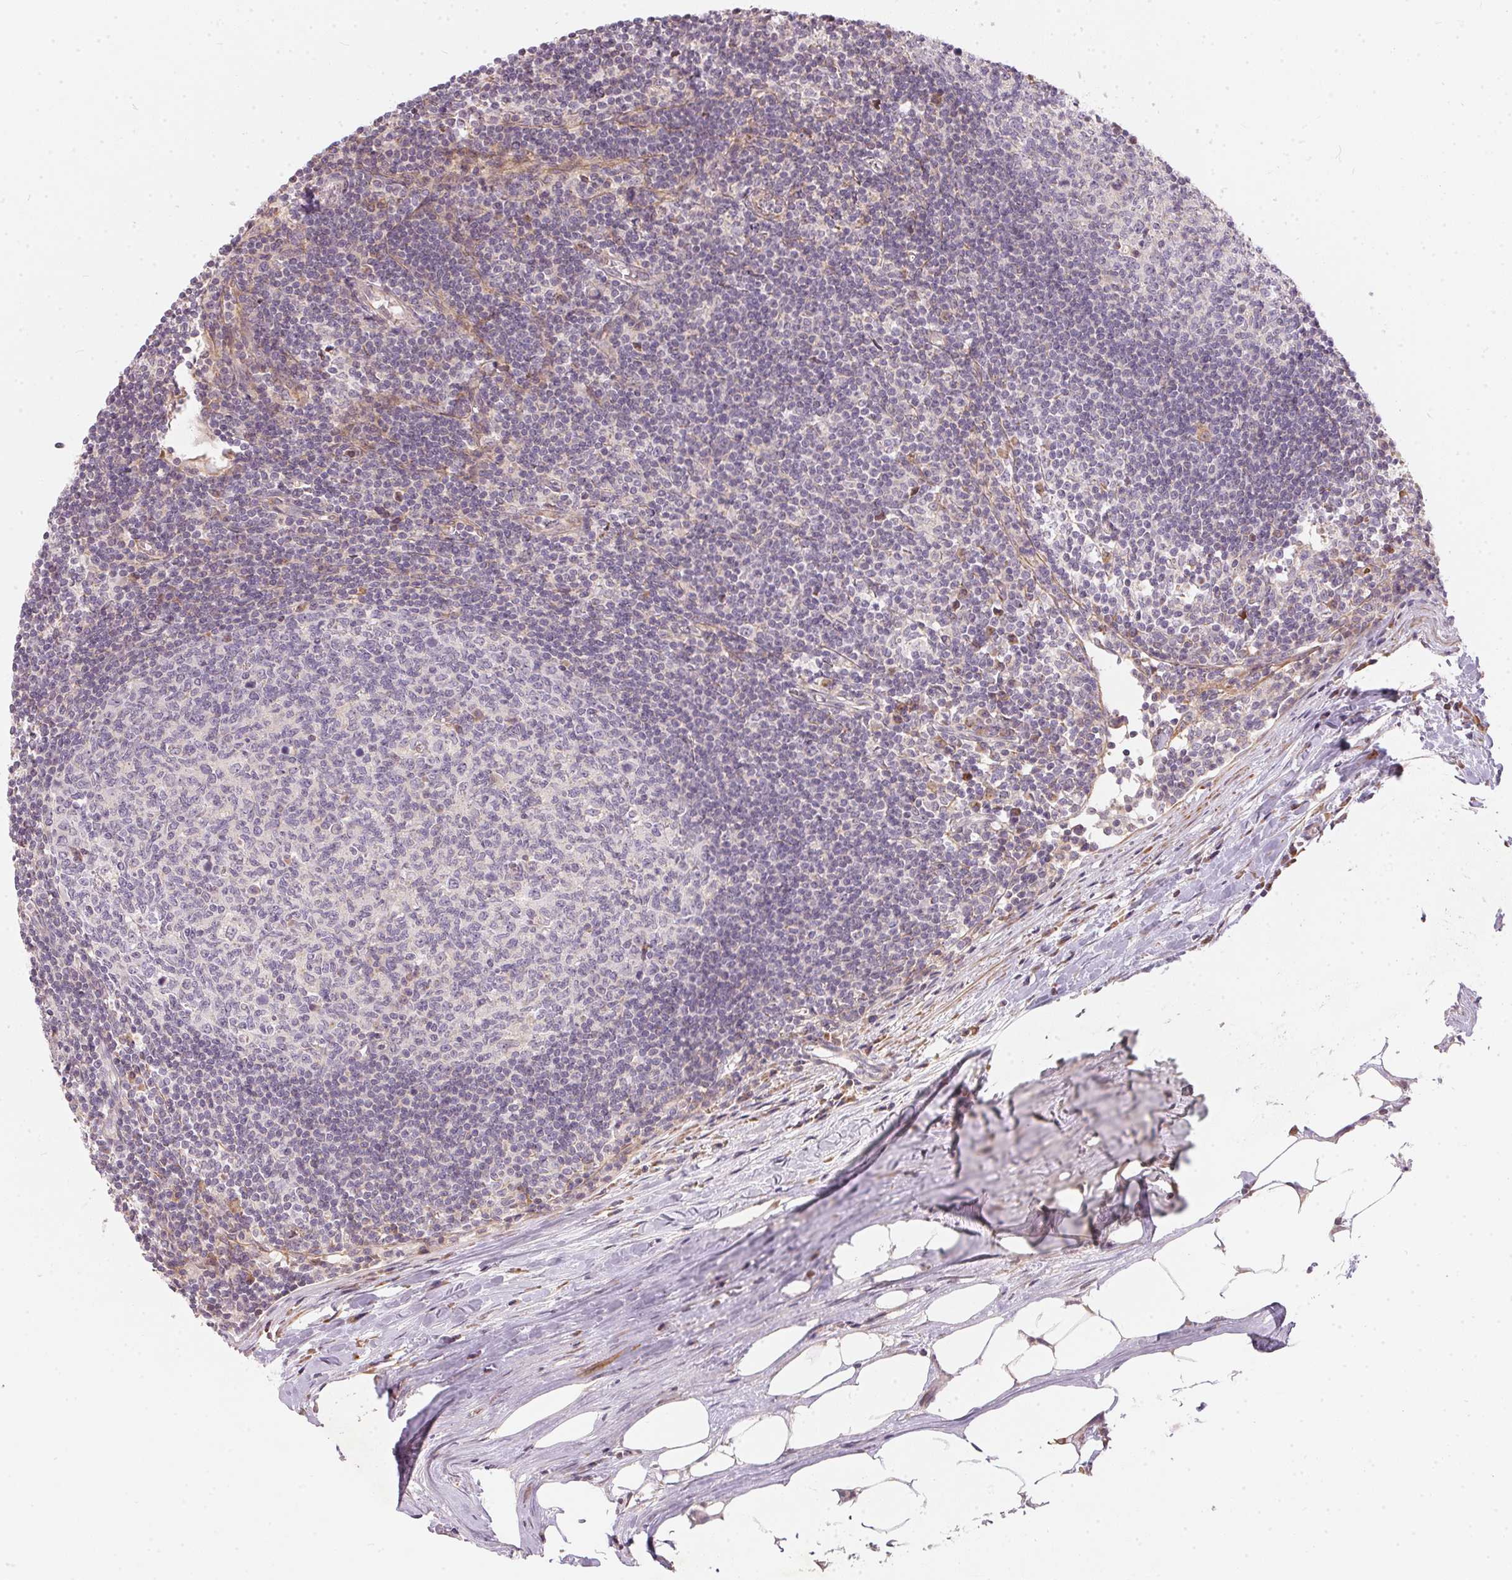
{"staining": {"intensity": "negative", "quantity": "none", "location": "none"}, "tissue": "lymph node", "cell_type": "Germinal center cells", "image_type": "normal", "snomed": [{"axis": "morphology", "description": "Normal tissue, NOS"}, {"axis": "topography", "description": "Lymph node"}], "caption": "This is an IHC histopathology image of unremarkable human lymph node. There is no positivity in germinal center cells.", "gene": "VWA5B2", "patient": {"sex": "male", "age": 67}}